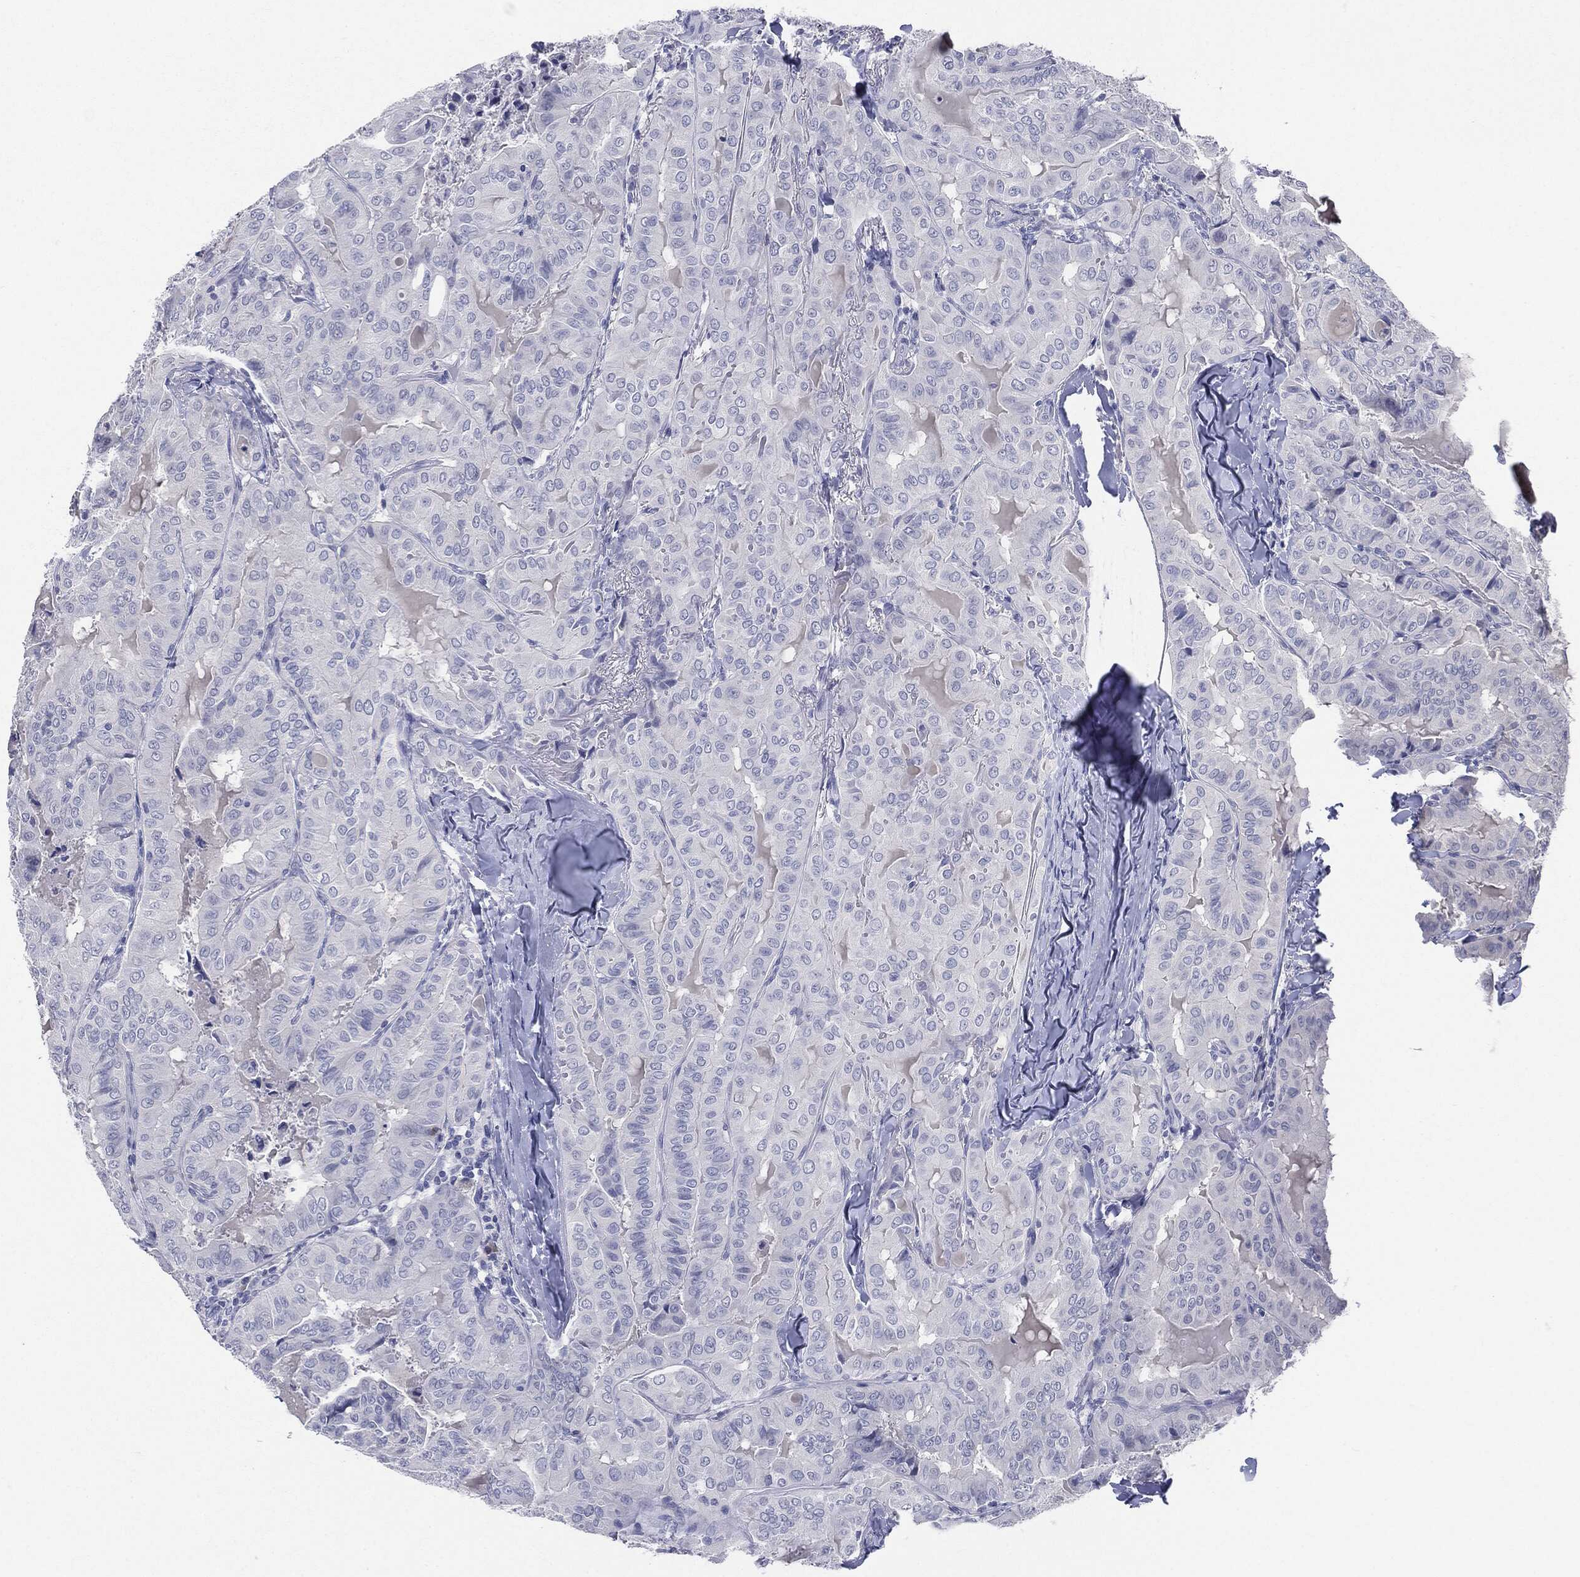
{"staining": {"intensity": "negative", "quantity": "none", "location": "none"}, "tissue": "thyroid cancer", "cell_type": "Tumor cells", "image_type": "cancer", "snomed": [{"axis": "morphology", "description": "Papillary adenocarcinoma, NOS"}, {"axis": "topography", "description": "Thyroid gland"}], "caption": "This is a histopathology image of IHC staining of thyroid cancer, which shows no expression in tumor cells. (DAB (3,3'-diaminobenzidine) immunohistochemistry, high magnification).", "gene": "CGB1", "patient": {"sex": "female", "age": 68}}